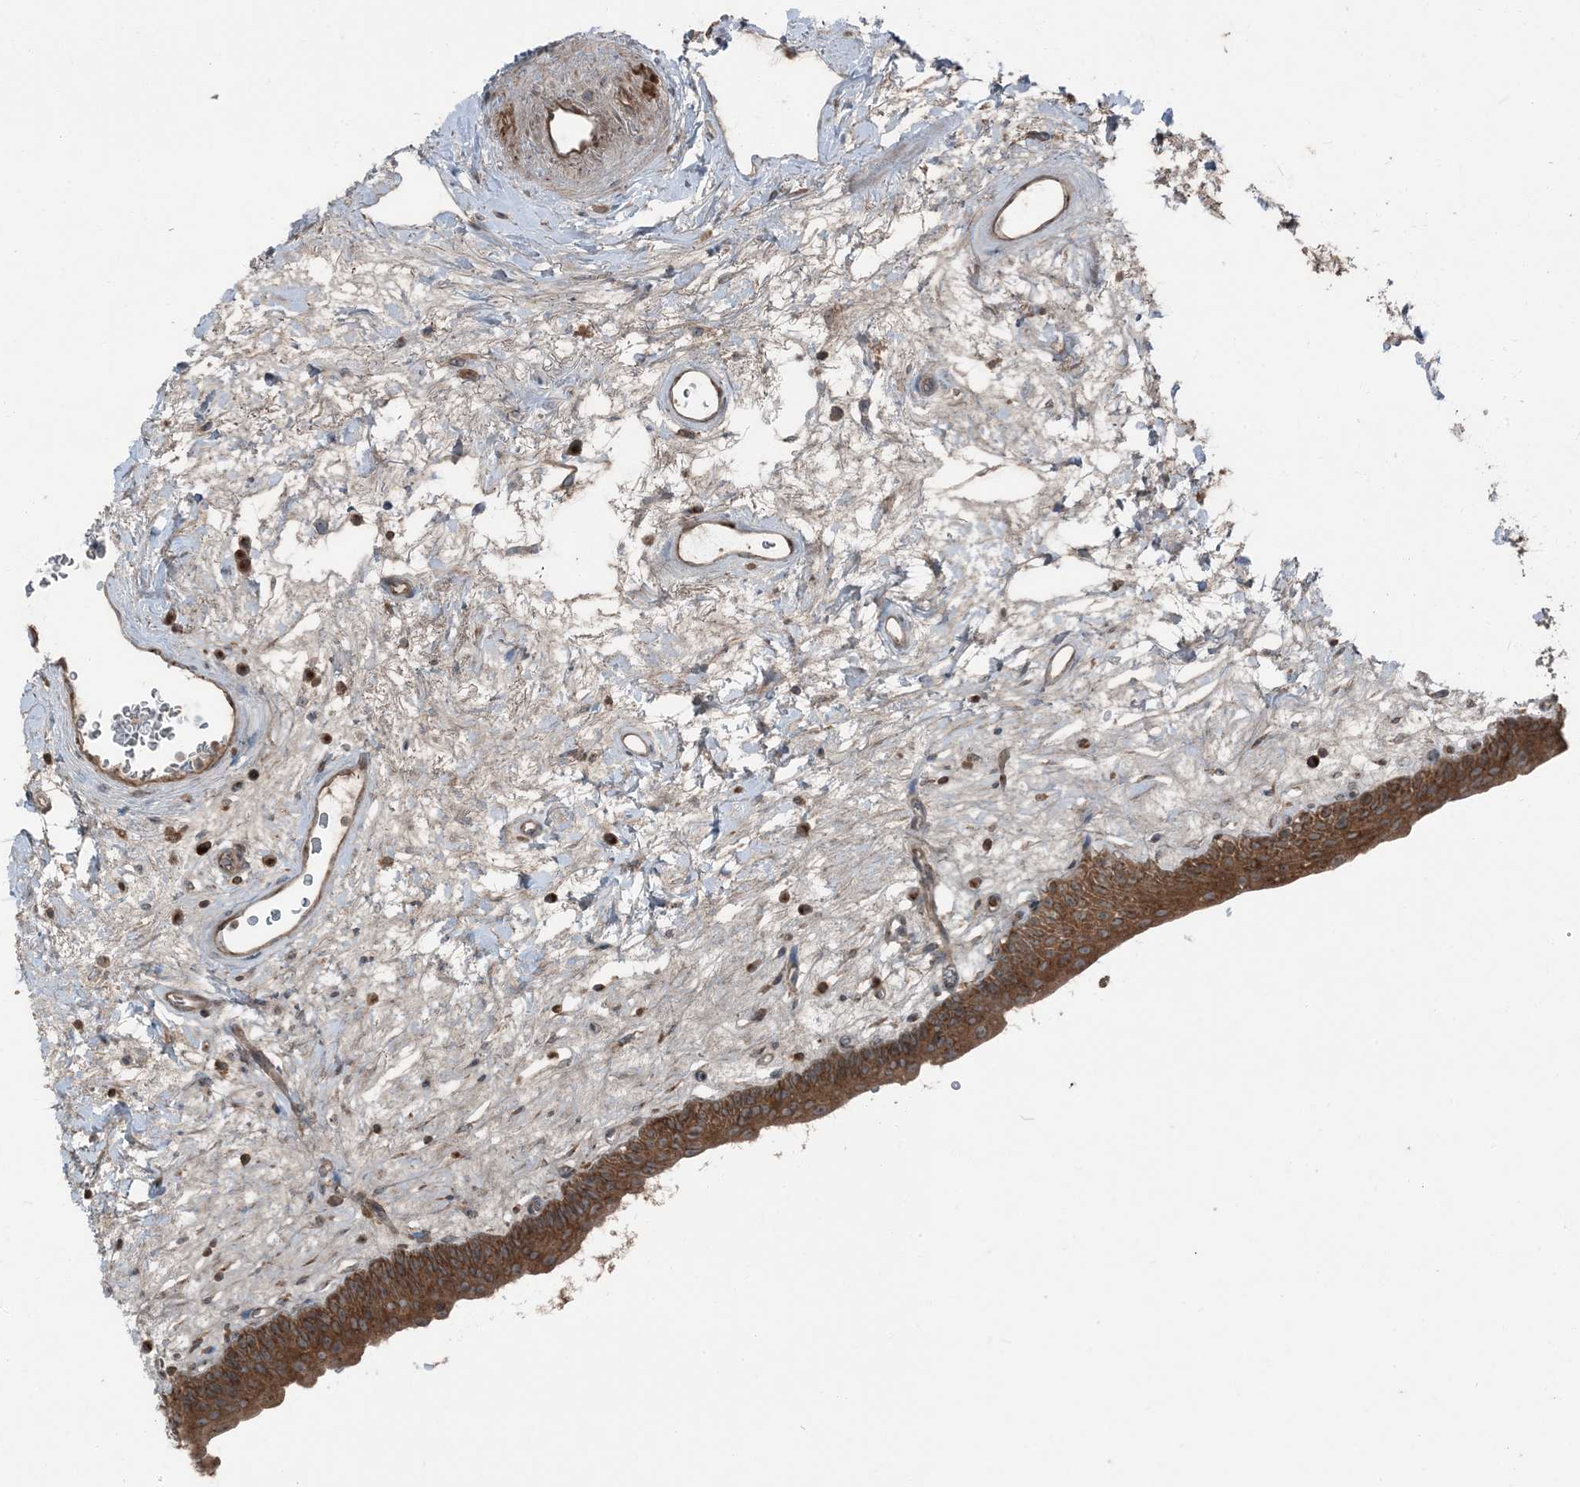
{"staining": {"intensity": "moderate", "quantity": ">75%", "location": "cytoplasmic/membranous"}, "tissue": "urinary bladder", "cell_type": "Urothelial cells", "image_type": "normal", "snomed": [{"axis": "morphology", "description": "Normal tissue, NOS"}, {"axis": "topography", "description": "Urinary bladder"}], "caption": "This micrograph demonstrates immunohistochemistry (IHC) staining of normal urinary bladder, with medium moderate cytoplasmic/membranous staining in about >75% of urothelial cells.", "gene": "RAB3GAP1", "patient": {"sex": "male", "age": 83}}